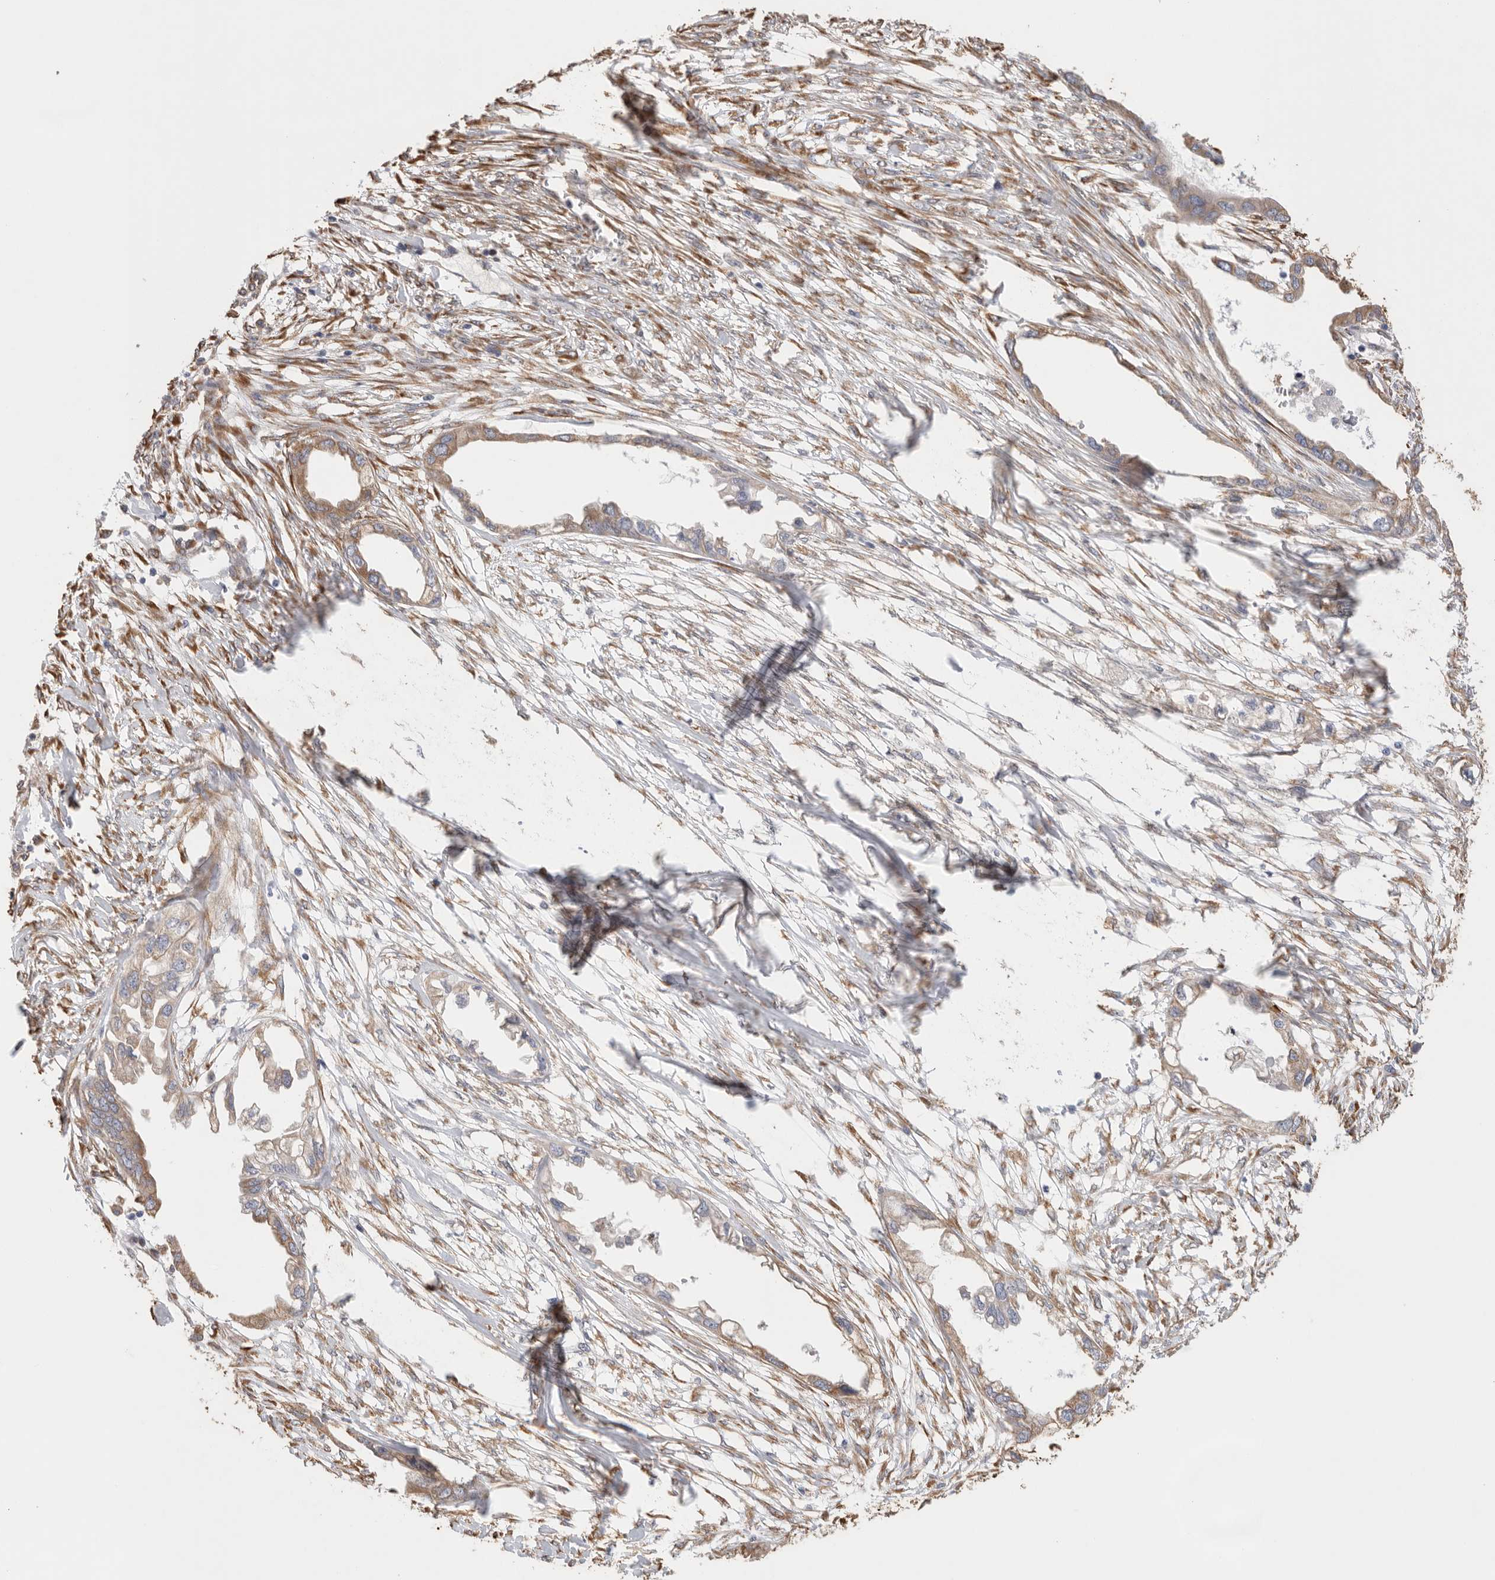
{"staining": {"intensity": "moderate", "quantity": ">75%", "location": "cytoplasmic/membranous"}, "tissue": "endometrial cancer", "cell_type": "Tumor cells", "image_type": "cancer", "snomed": [{"axis": "morphology", "description": "Adenocarcinoma, NOS"}, {"axis": "morphology", "description": "Adenocarcinoma, metastatic, NOS"}, {"axis": "topography", "description": "Adipose tissue"}, {"axis": "topography", "description": "Endometrium"}], "caption": "Protein expression analysis of endometrial metastatic adenocarcinoma exhibits moderate cytoplasmic/membranous positivity in about >75% of tumor cells.", "gene": "BLOC1S5", "patient": {"sex": "female", "age": 67}}